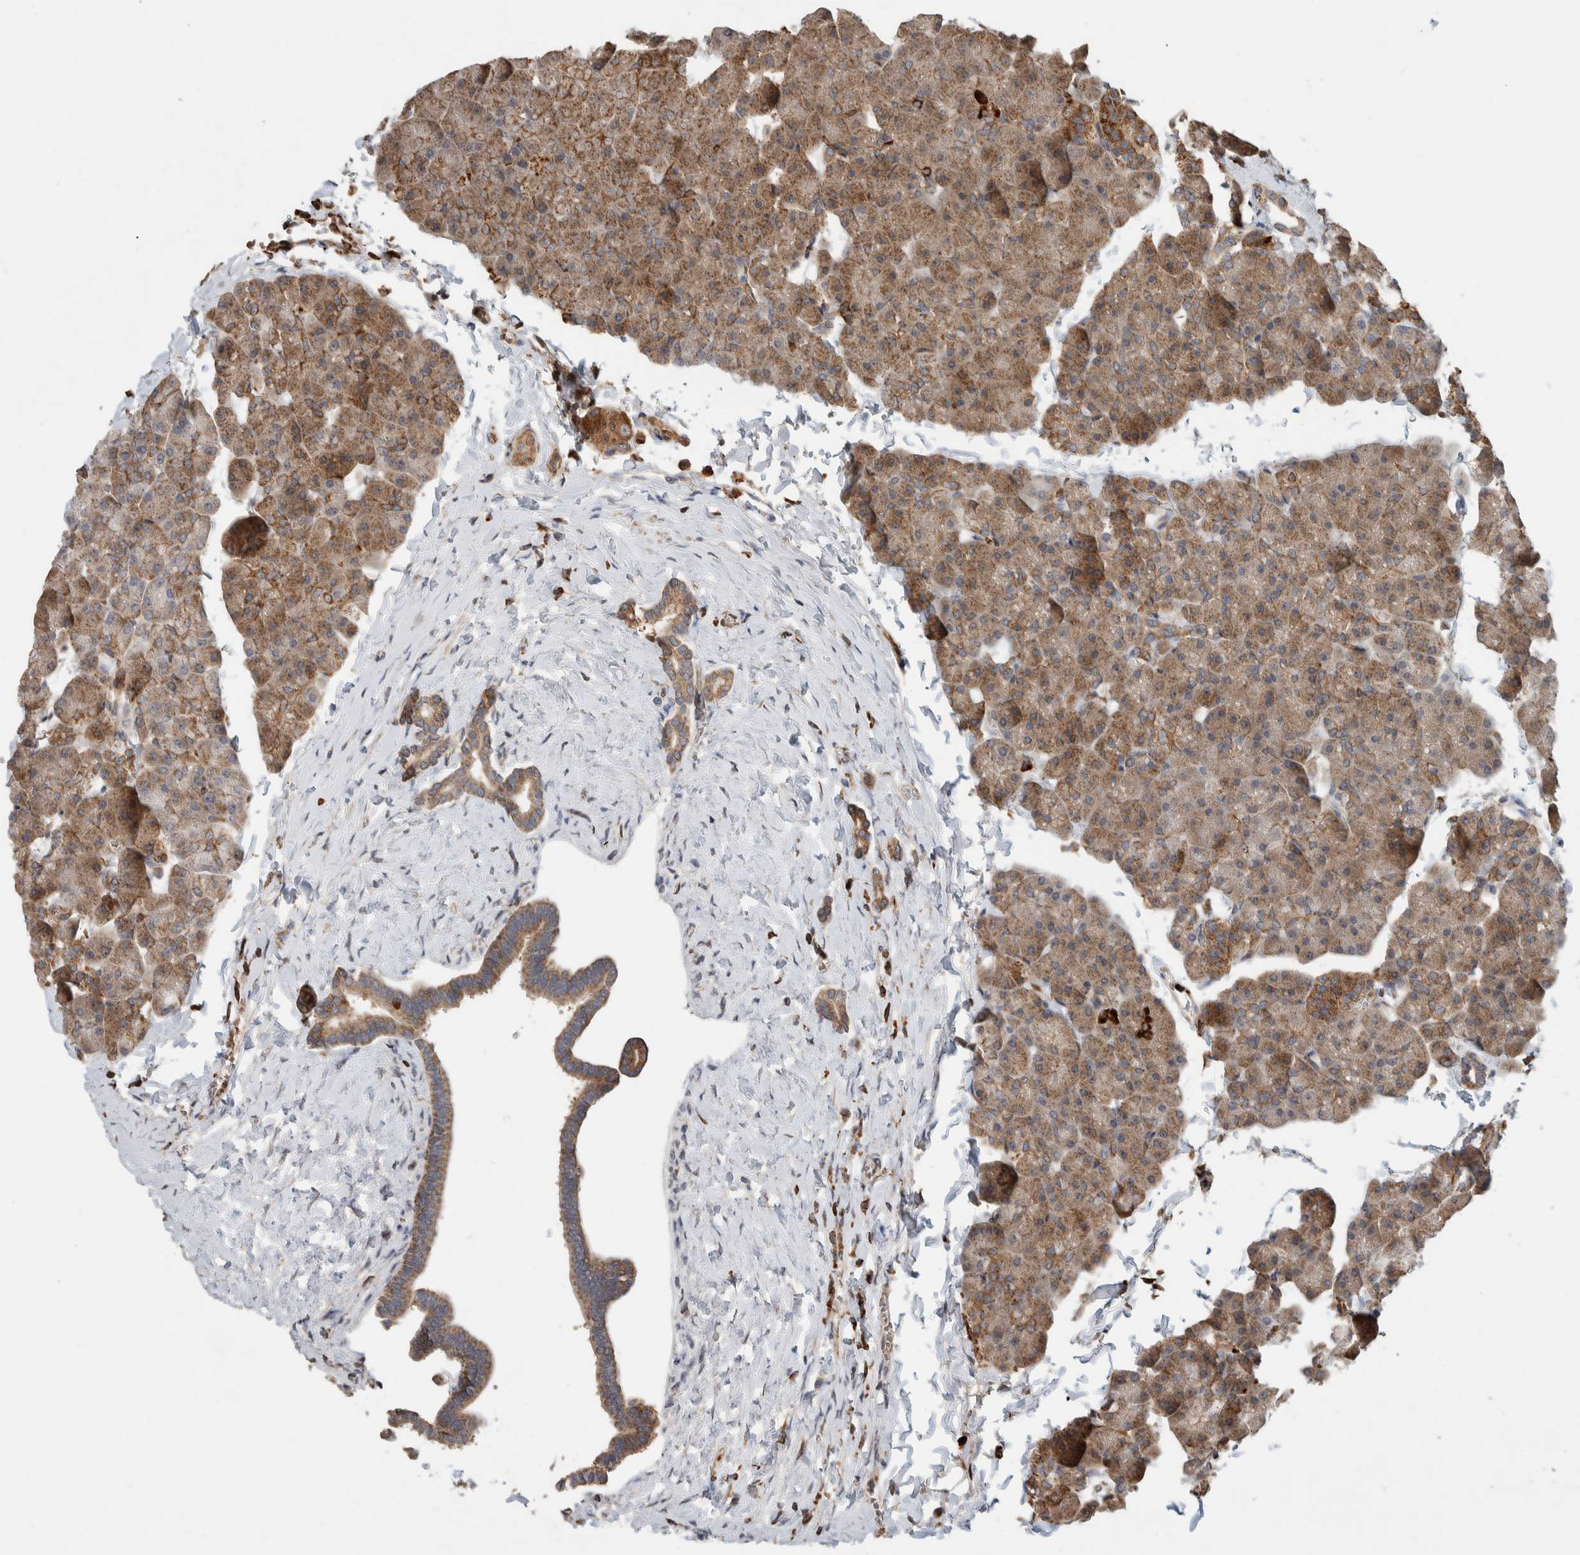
{"staining": {"intensity": "moderate", "quantity": ">75%", "location": "cytoplasmic/membranous"}, "tissue": "pancreas", "cell_type": "Exocrine glandular cells", "image_type": "normal", "snomed": [{"axis": "morphology", "description": "Normal tissue, NOS"}, {"axis": "topography", "description": "Pancreas"}], "caption": "Benign pancreas was stained to show a protein in brown. There is medium levels of moderate cytoplasmic/membranous positivity in about >75% of exocrine glandular cells. The protein of interest is stained brown, and the nuclei are stained in blue (DAB (3,3'-diaminobenzidine) IHC with brightfield microscopy, high magnification).", "gene": "VPS53", "patient": {"sex": "male", "age": 35}}